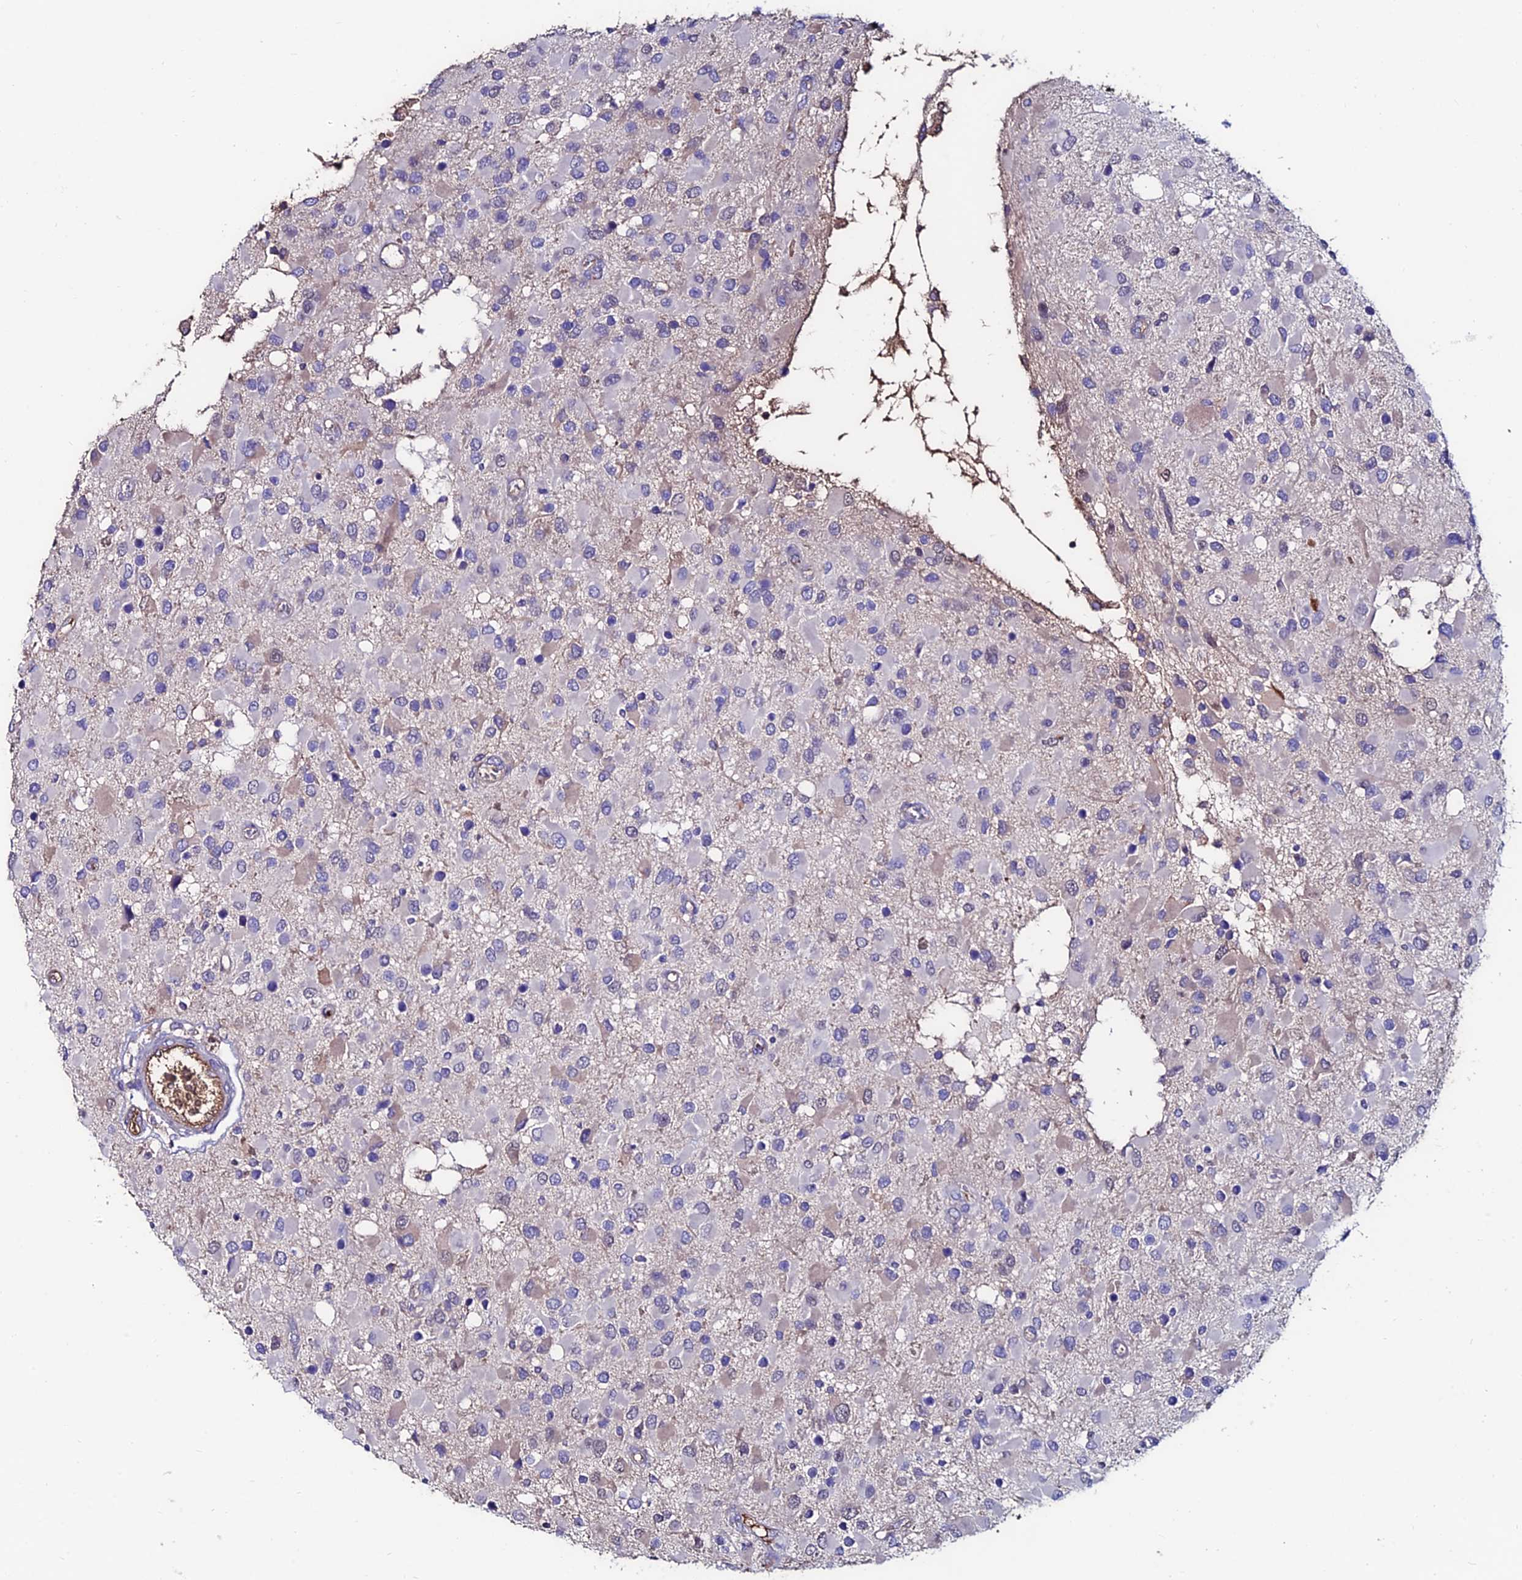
{"staining": {"intensity": "negative", "quantity": "none", "location": "none"}, "tissue": "glioma", "cell_type": "Tumor cells", "image_type": "cancer", "snomed": [{"axis": "morphology", "description": "Glioma, malignant, High grade"}, {"axis": "topography", "description": "Brain"}], "caption": "Human malignant high-grade glioma stained for a protein using IHC displays no staining in tumor cells.", "gene": "SLC25A16", "patient": {"sex": "male", "age": 53}}